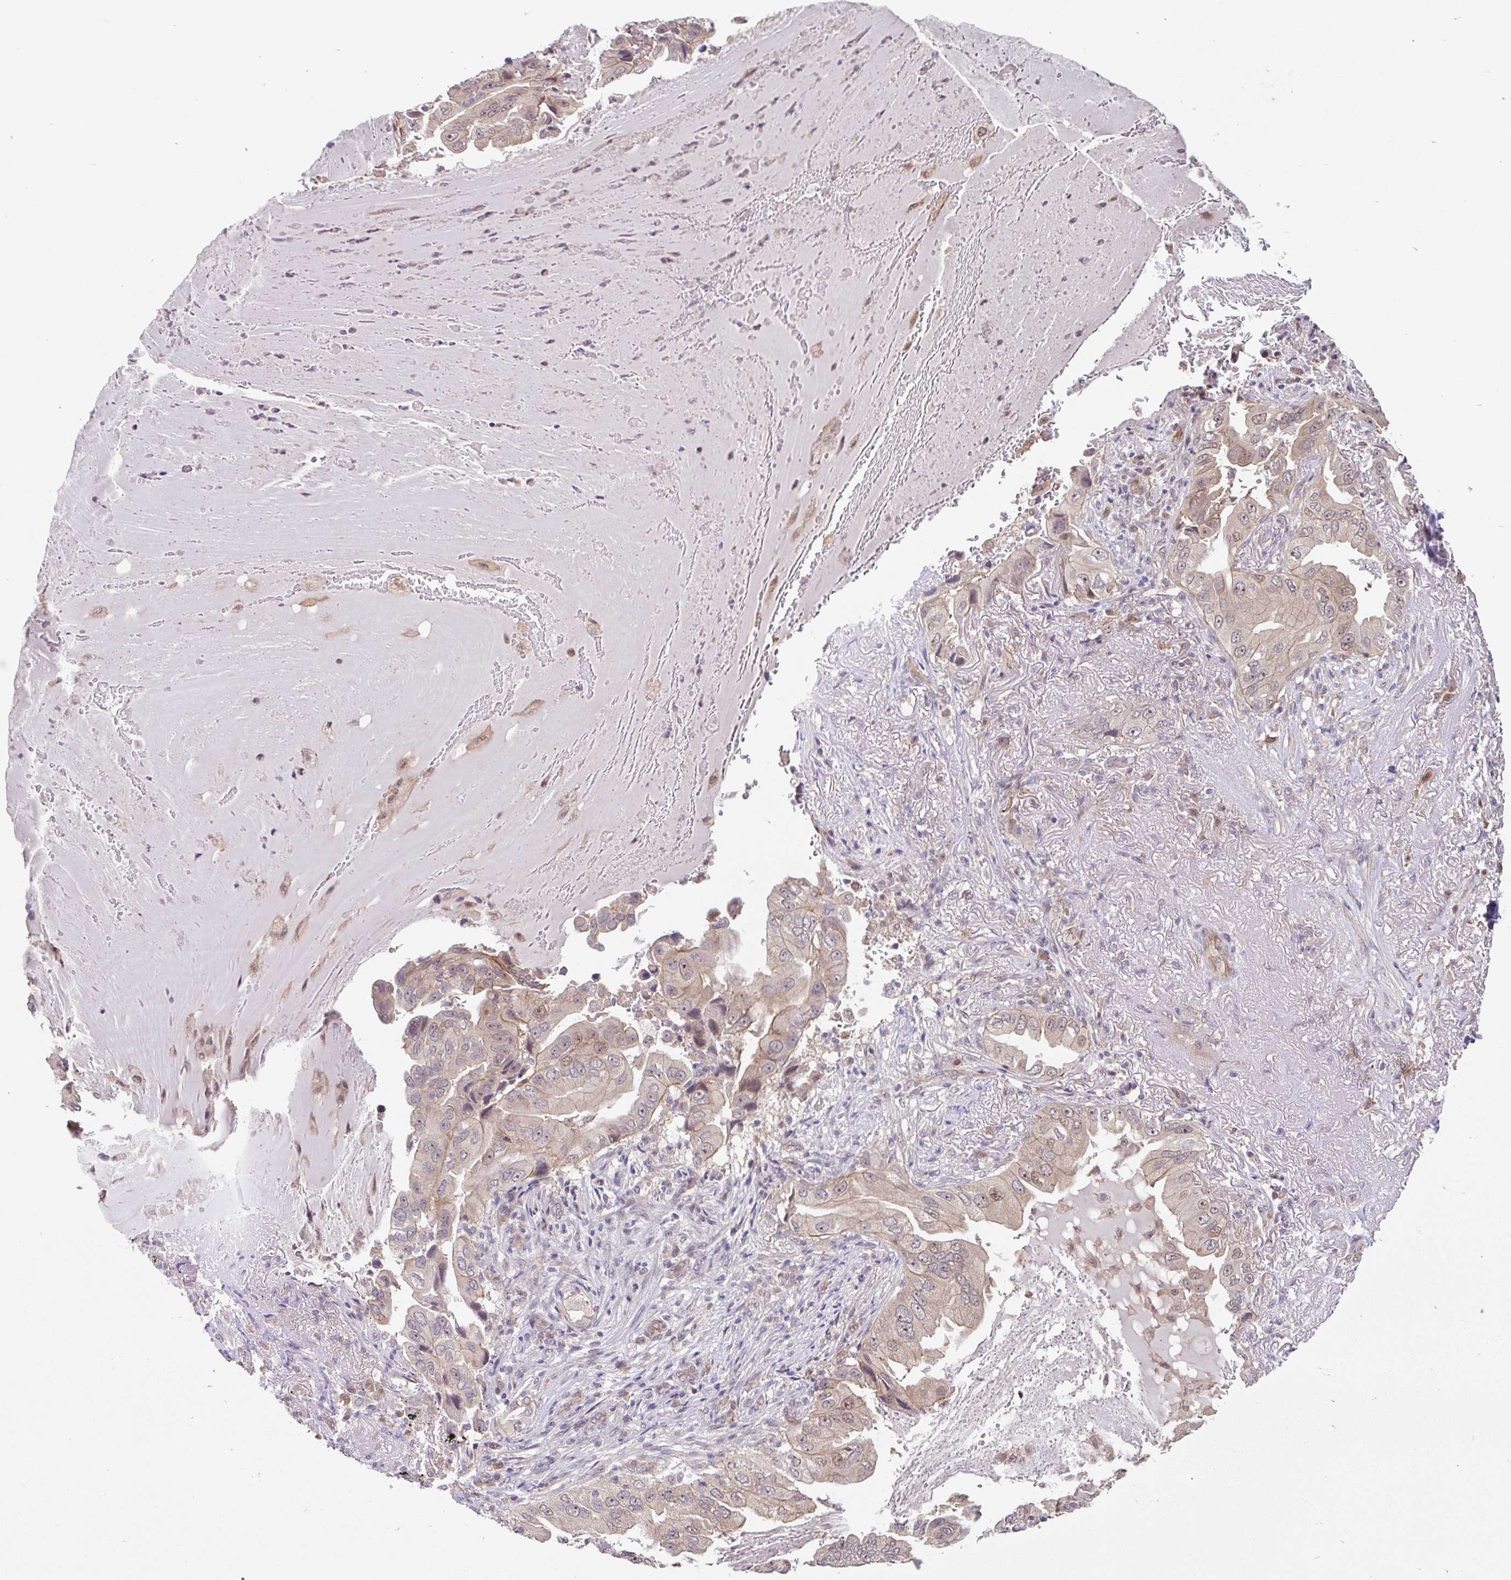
{"staining": {"intensity": "weak", "quantity": "25%-75%", "location": "cytoplasmic/membranous,nuclear"}, "tissue": "lung cancer", "cell_type": "Tumor cells", "image_type": "cancer", "snomed": [{"axis": "morphology", "description": "Adenocarcinoma, NOS"}, {"axis": "topography", "description": "Lung"}], "caption": "This is a photomicrograph of immunohistochemistry staining of lung cancer, which shows weak expression in the cytoplasmic/membranous and nuclear of tumor cells.", "gene": "STYXL1", "patient": {"sex": "female", "age": 69}}